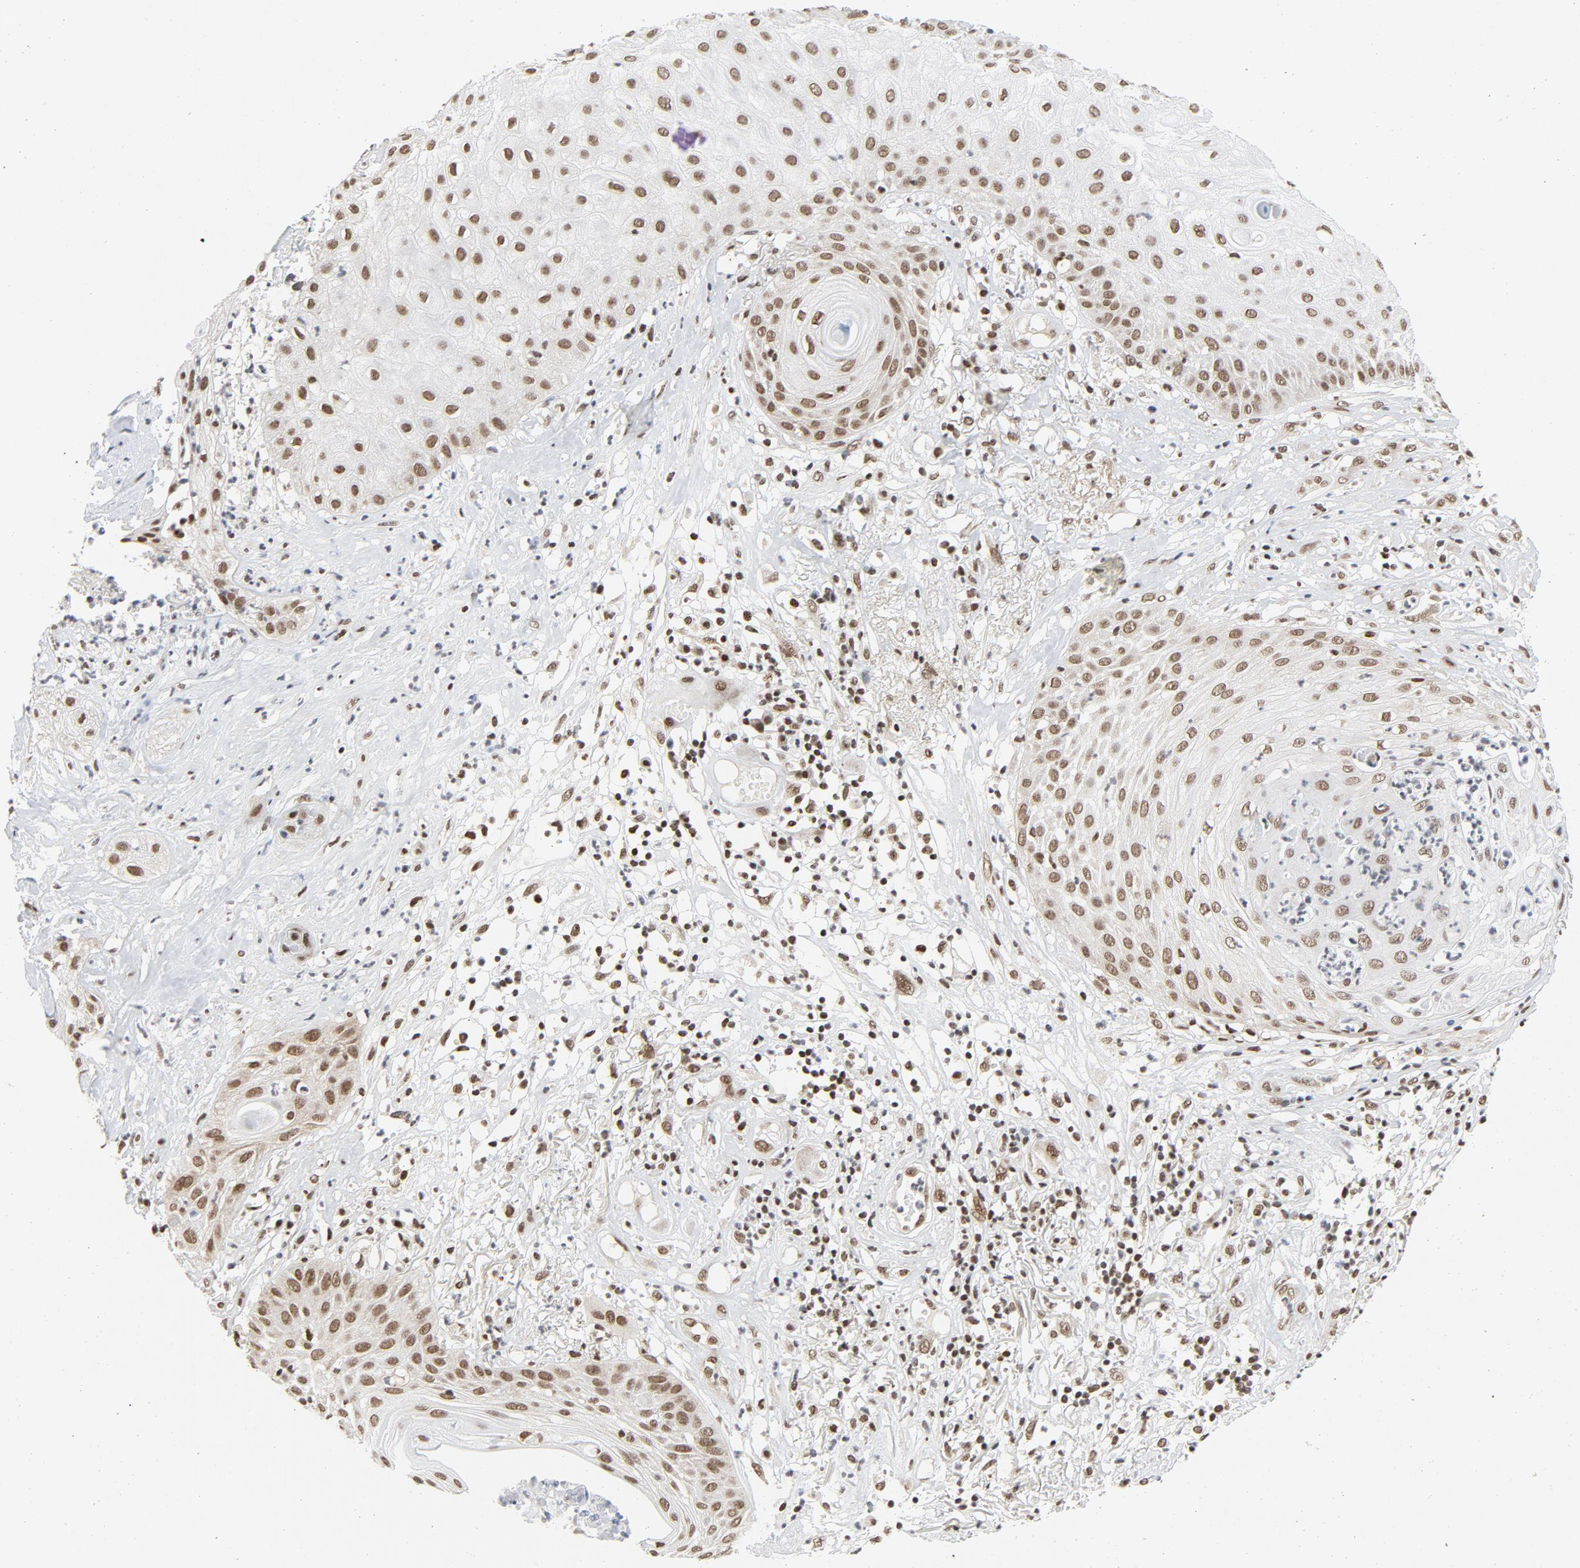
{"staining": {"intensity": "moderate", "quantity": ">75%", "location": "nuclear"}, "tissue": "skin cancer", "cell_type": "Tumor cells", "image_type": "cancer", "snomed": [{"axis": "morphology", "description": "Squamous cell carcinoma, NOS"}, {"axis": "topography", "description": "Skin"}], "caption": "Tumor cells demonstrate moderate nuclear expression in approximately >75% of cells in skin squamous cell carcinoma. (Brightfield microscopy of DAB IHC at high magnification).", "gene": "ERCC1", "patient": {"sex": "male", "age": 65}}